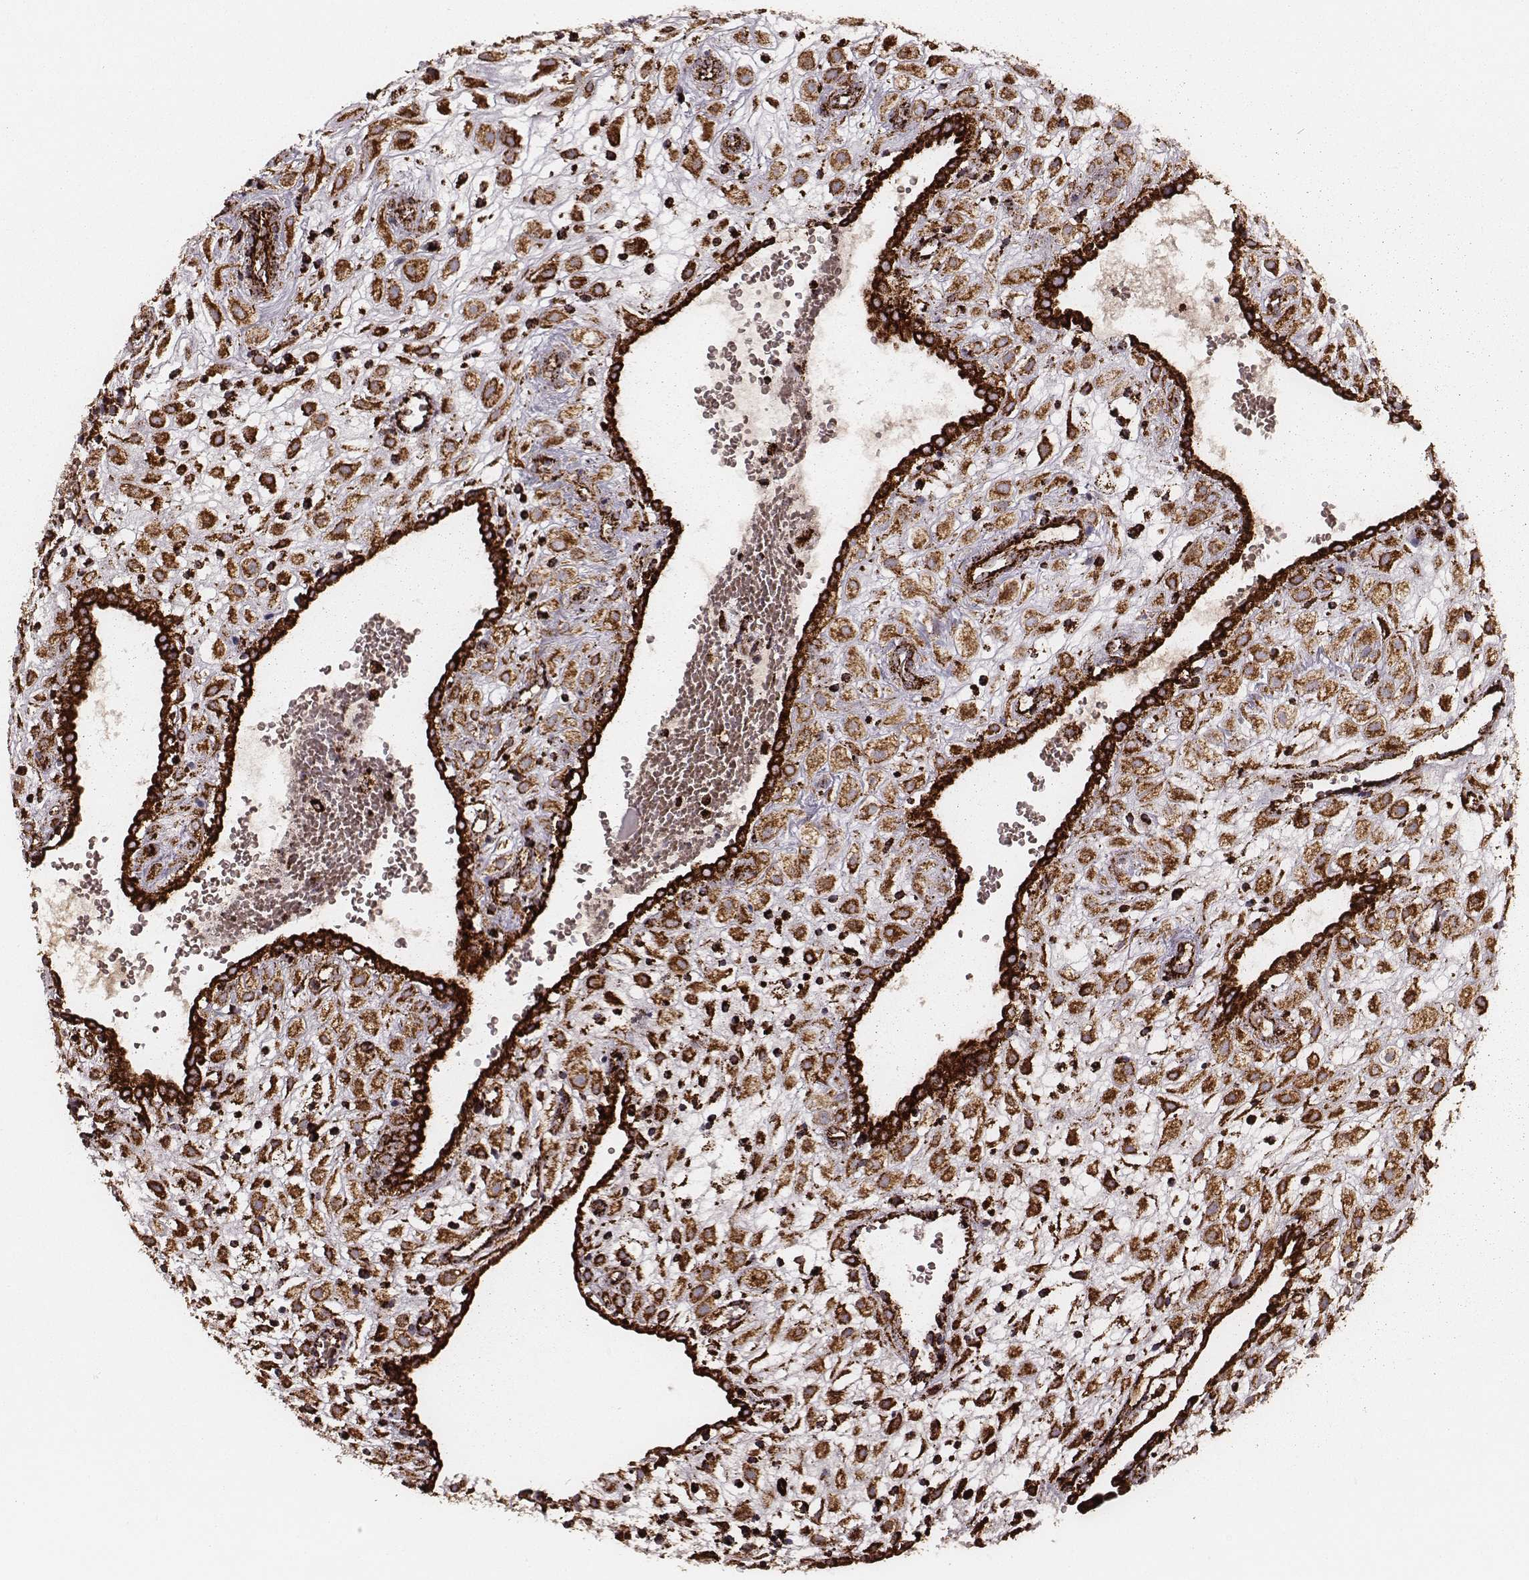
{"staining": {"intensity": "strong", "quantity": ">75%", "location": "cytoplasmic/membranous"}, "tissue": "placenta", "cell_type": "Decidual cells", "image_type": "normal", "snomed": [{"axis": "morphology", "description": "Normal tissue, NOS"}, {"axis": "topography", "description": "Placenta"}], "caption": "Decidual cells show high levels of strong cytoplasmic/membranous positivity in approximately >75% of cells in unremarkable placenta. (DAB (3,3'-diaminobenzidine) IHC, brown staining for protein, blue staining for nuclei).", "gene": "TUFM", "patient": {"sex": "female", "age": 24}}